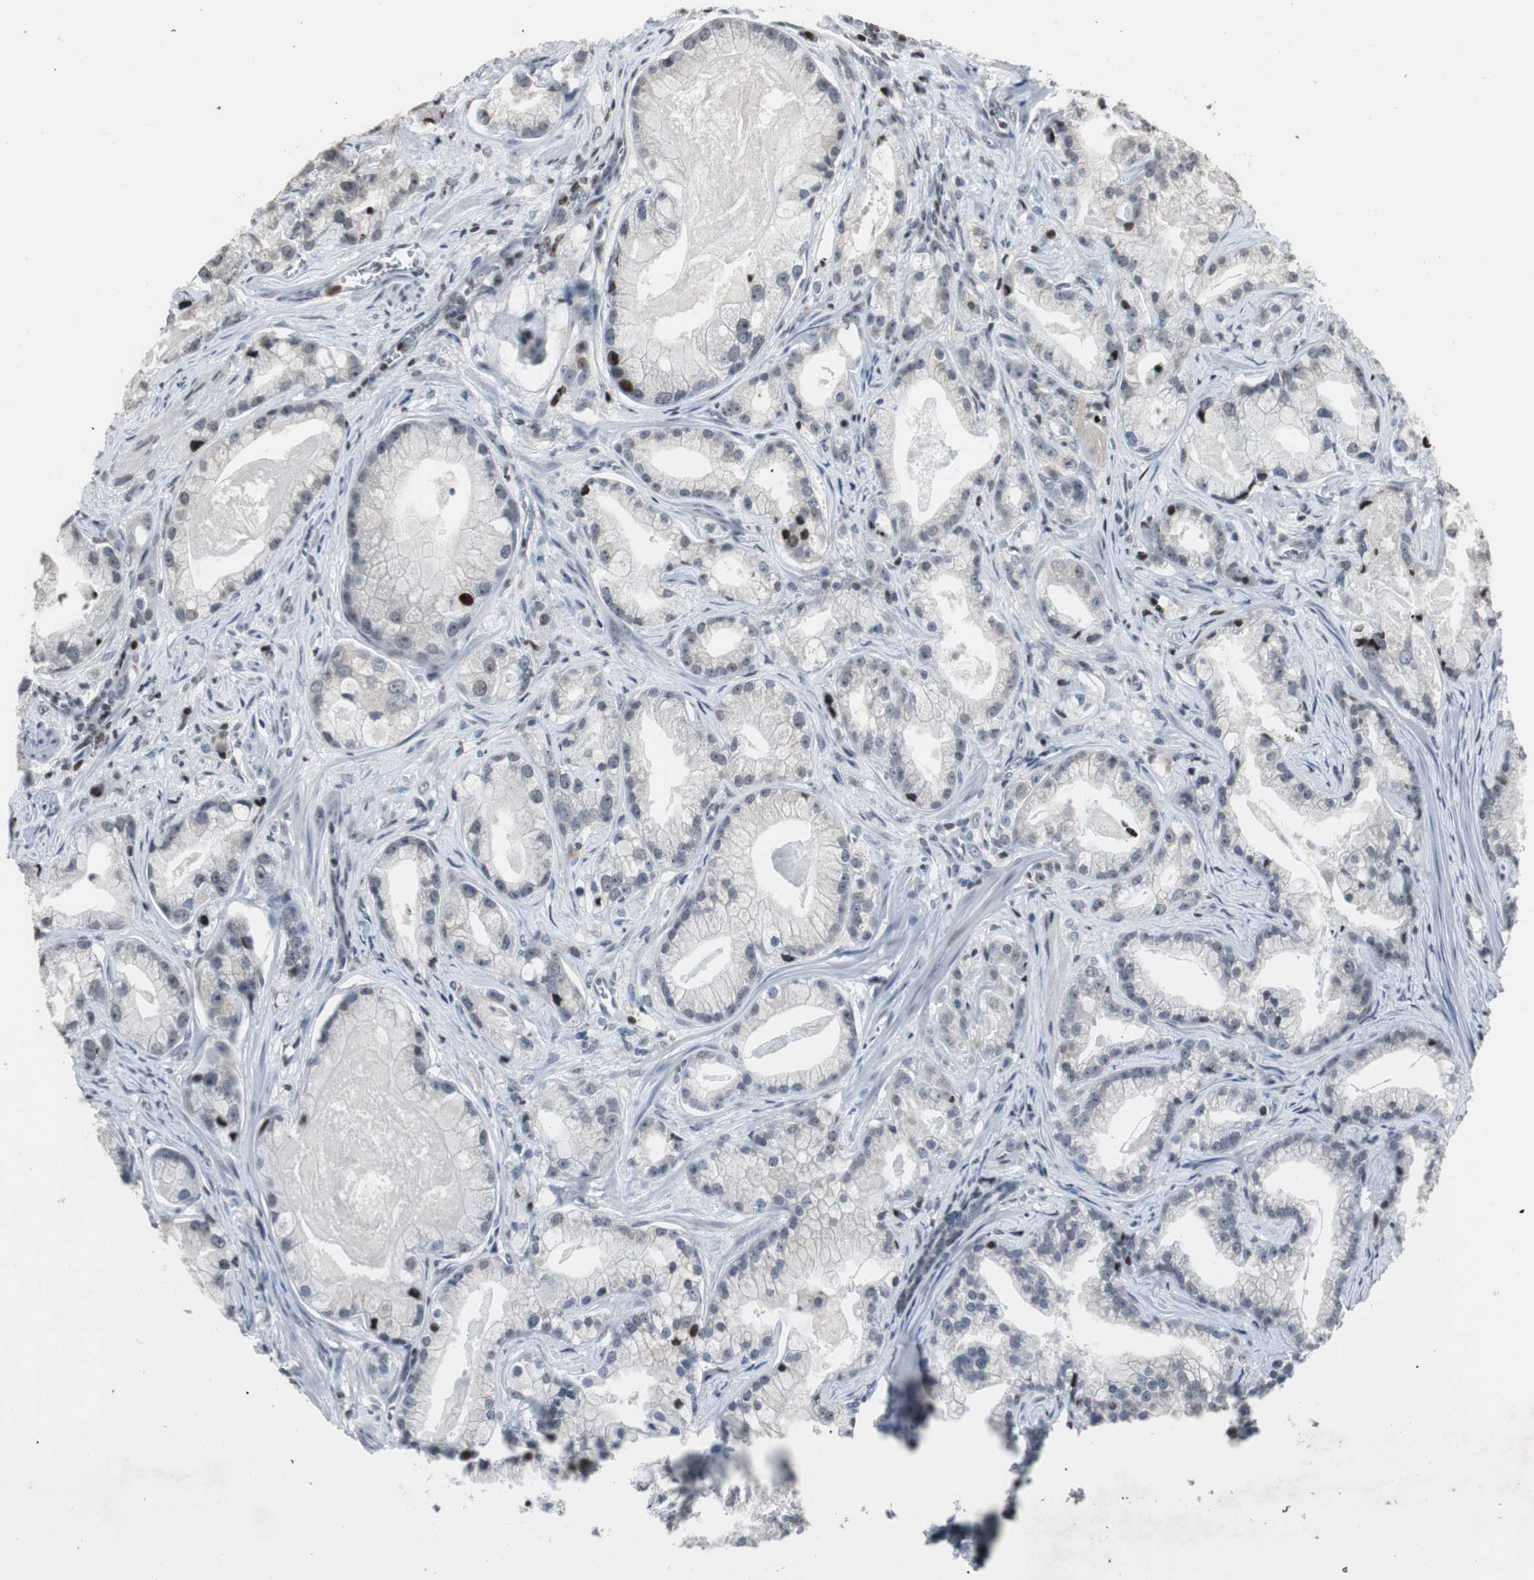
{"staining": {"intensity": "strong", "quantity": "<25%", "location": "nuclear"}, "tissue": "prostate cancer", "cell_type": "Tumor cells", "image_type": "cancer", "snomed": [{"axis": "morphology", "description": "Adenocarcinoma, Low grade"}, {"axis": "topography", "description": "Prostate"}], "caption": "Prostate cancer (adenocarcinoma (low-grade)) stained with a brown dye reveals strong nuclear positive positivity in about <25% of tumor cells.", "gene": "PAXIP1", "patient": {"sex": "male", "age": 59}}